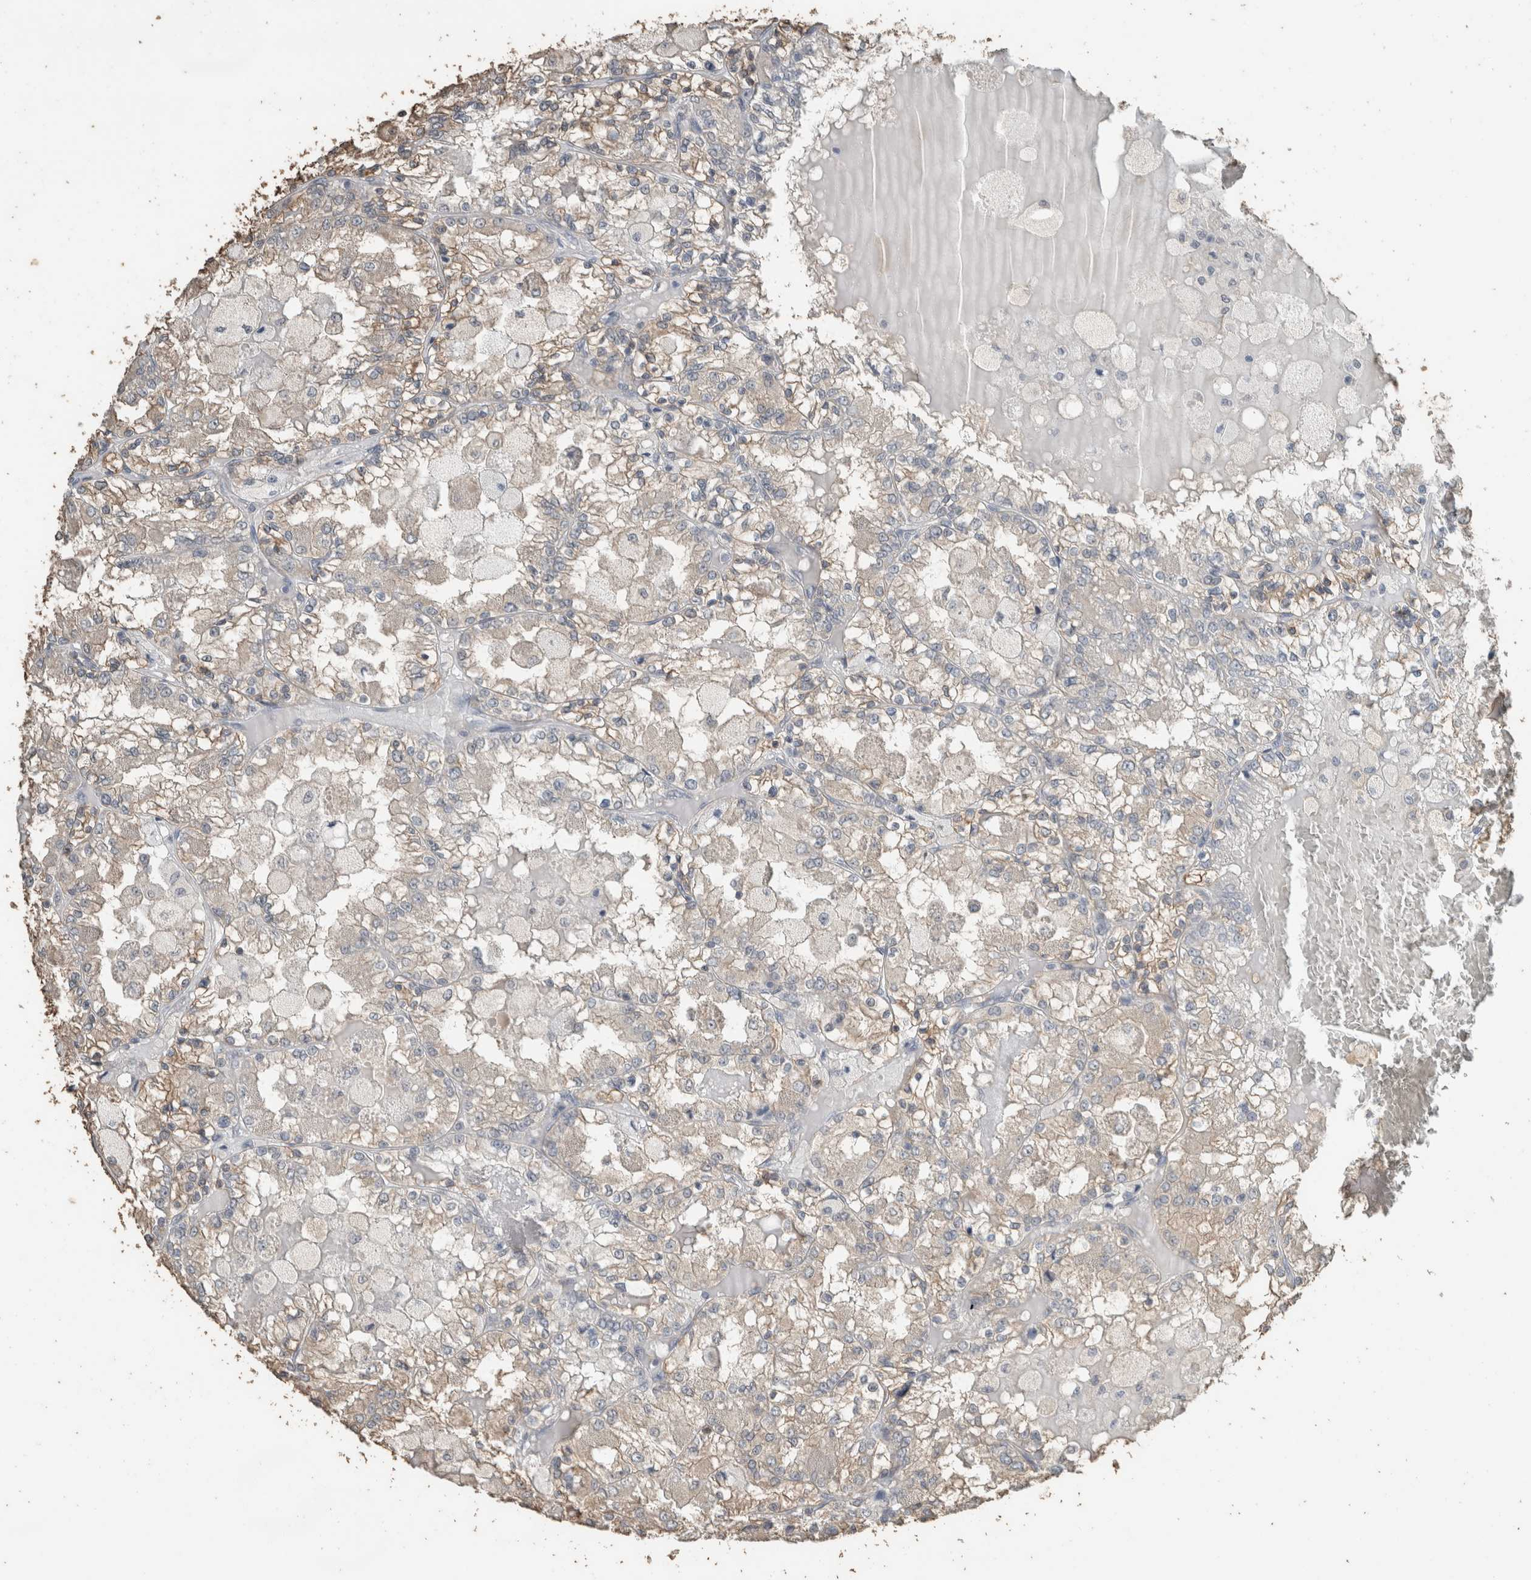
{"staining": {"intensity": "weak", "quantity": "25%-75%", "location": "cytoplasmic/membranous"}, "tissue": "renal cancer", "cell_type": "Tumor cells", "image_type": "cancer", "snomed": [{"axis": "morphology", "description": "Adenocarcinoma, NOS"}, {"axis": "topography", "description": "Kidney"}], "caption": "This photomicrograph exhibits immunohistochemistry (IHC) staining of human renal cancer (adenocarcinoma), with low weak cytoplasmic/membranous expression in about 25%-75% of tumor cells.", "gene": "ACVR2B", "patient": {"sex": "female", "age": 56}}